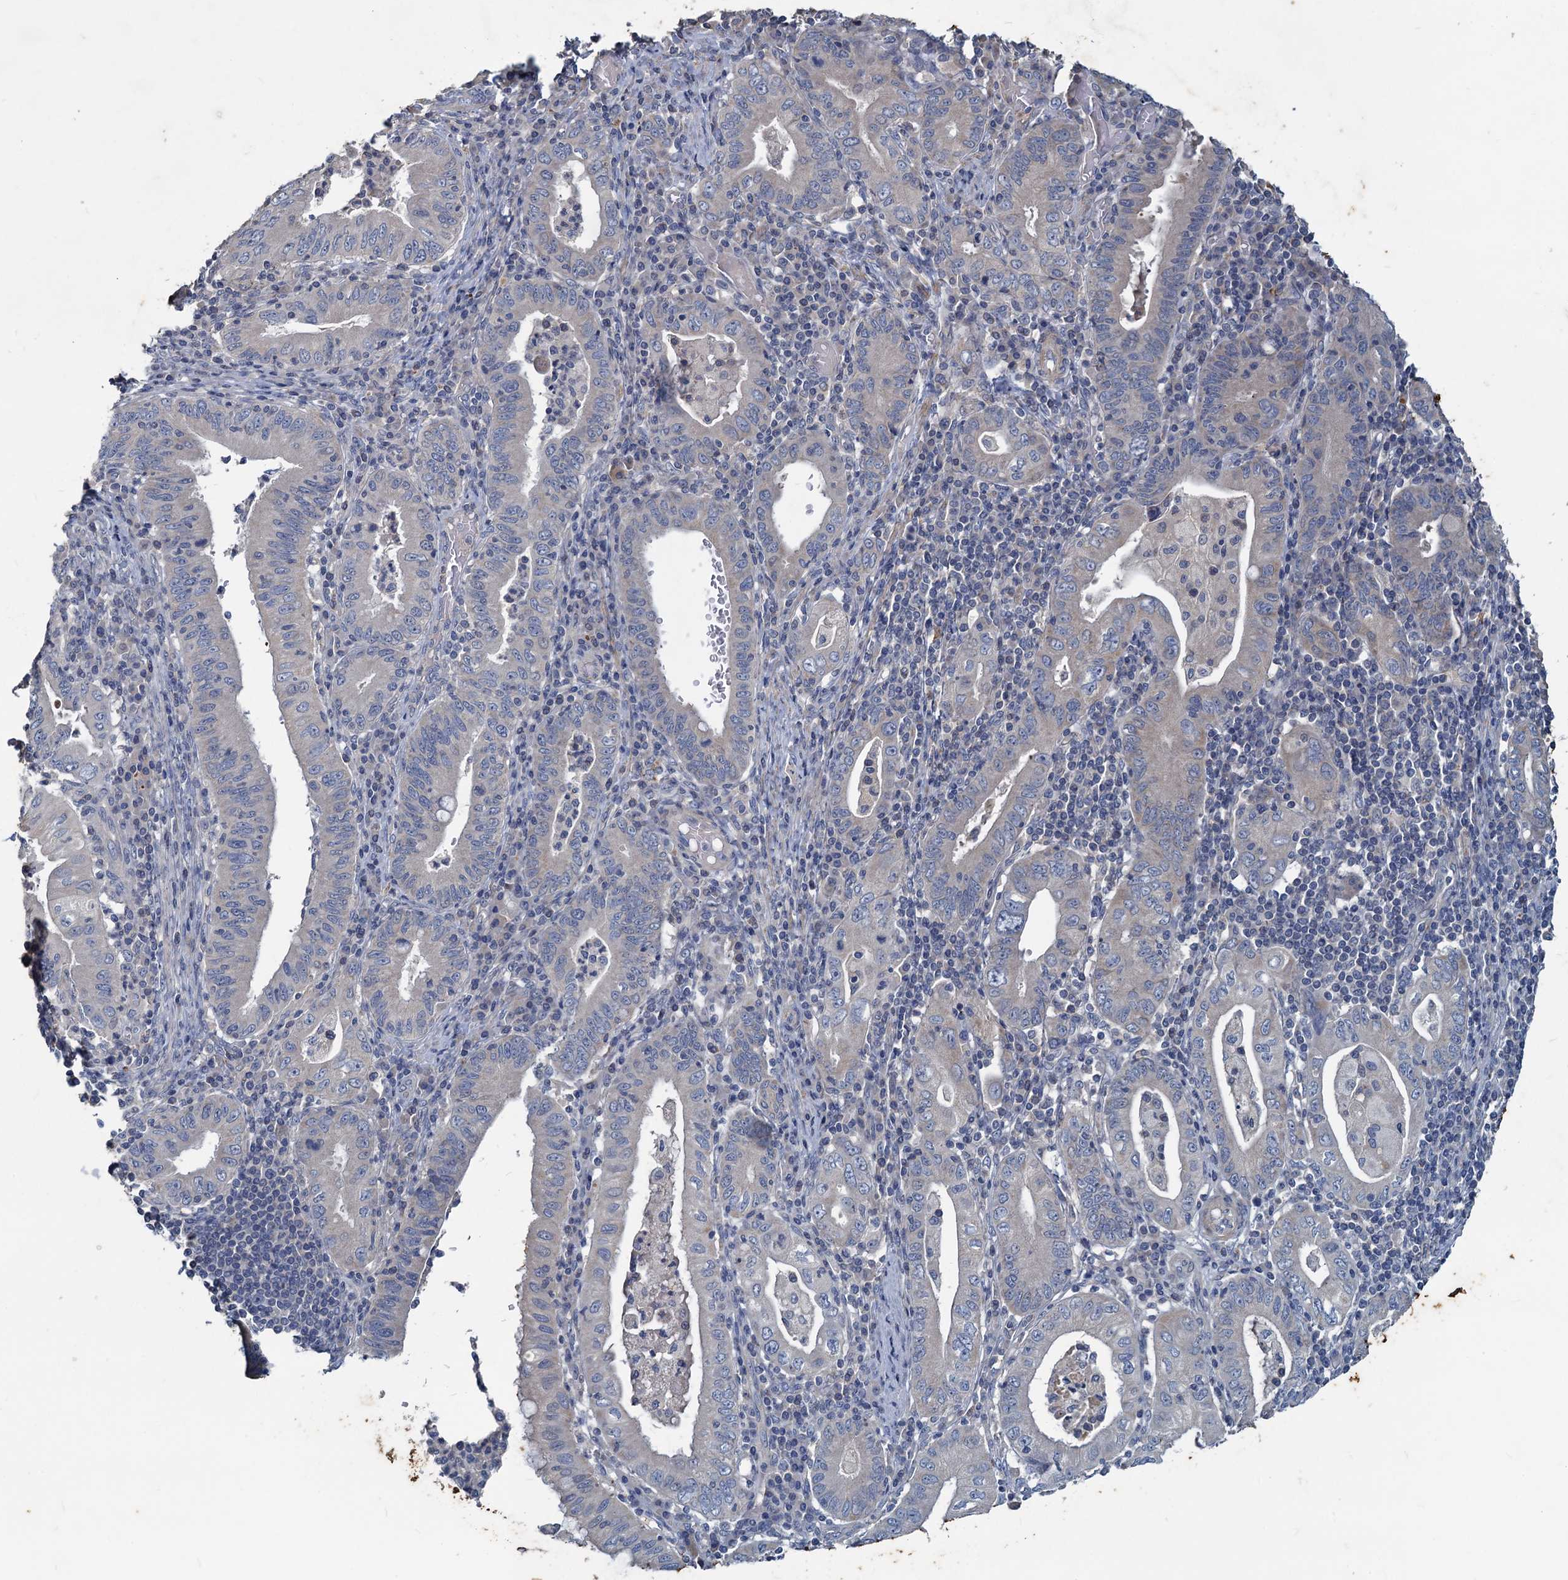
{"staining": {"intensity": "negative", "quantity": "none", "location": "none"}, "tissue": "stomach cancer", "cell_type": "Tumor cells", "image_type": "cancer", "snomed": [{"axis": "morphology", "description": "Normal tissue, NOS"}, {"axis": "morphology", "description": "Adenocarcinoma, NOS"}, {"axis": "topography", "description": "Esophagus"}, {"axis": "topography", "description": "Stomach, upper"}, {"axis": "topography", "description": "Peripheral nerve tissue"}], "caption": "The image exhibits no significant expression in tumor cells of stomach cancer. The staining was performed using DAB (3,3'-diaminobenzidine) to visualize the protein expression in brown, while the nuclei were stained in blue with hematoxylin (Magnification: 20x).", "gene": "SLC2A7", "patient": {"sex": "male", "age": 62}}